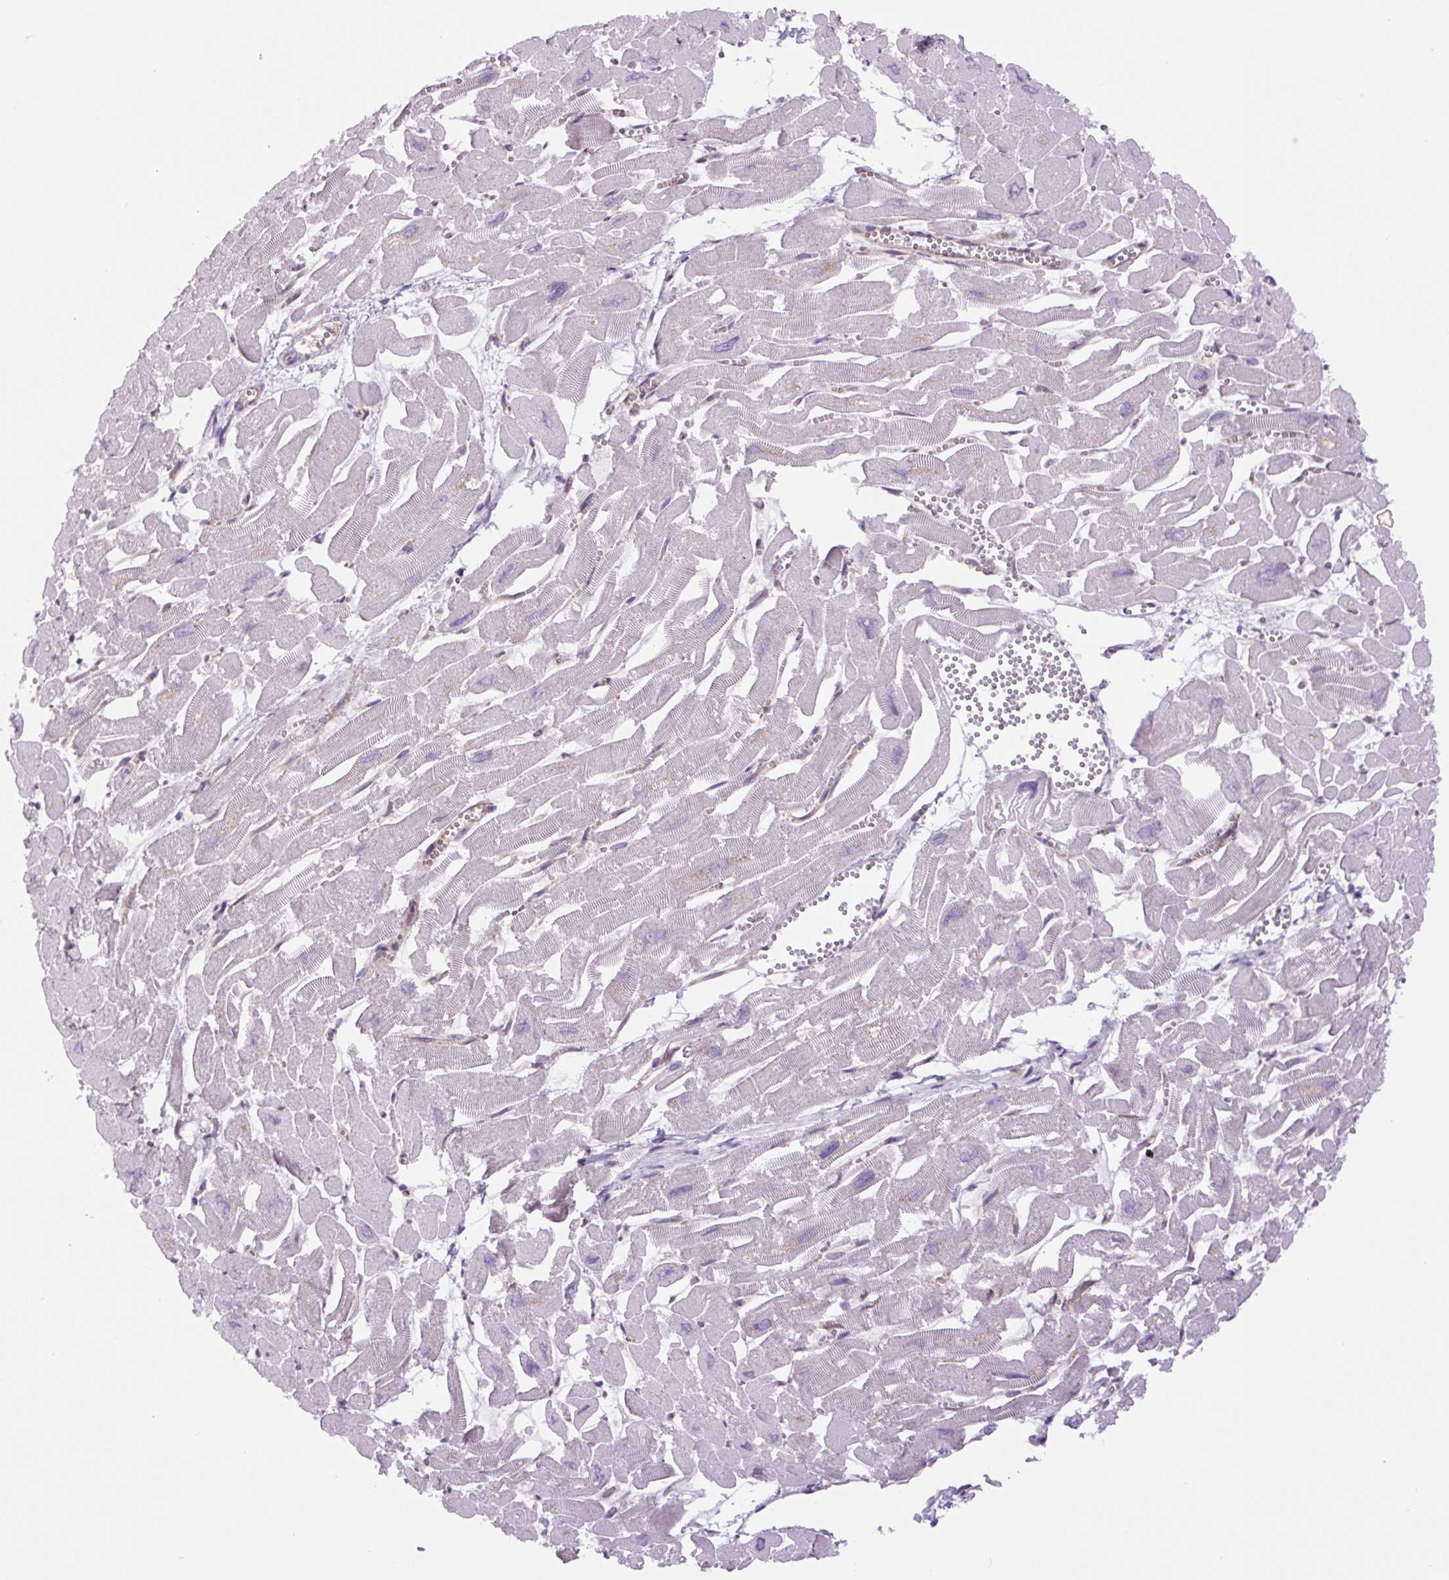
{"staining": {"intensity": "negative", "quantity": "none", "location": "none"}, "tissue": "heart muscle", "cell_type": "Cardiomyocytes", "image_type": "normal", "snomed": [{"axis": "morphology", "description": "Normal tissue, NOS"}, {"axis": "topography", "description": "Heart"}], "caption": "Immunohistochemistry of unremarkable human heart muscle demonstrates no staining in cardiomyocytes.", "gene": "MINK1", "patient": {"sex": "male", "age": 54}}